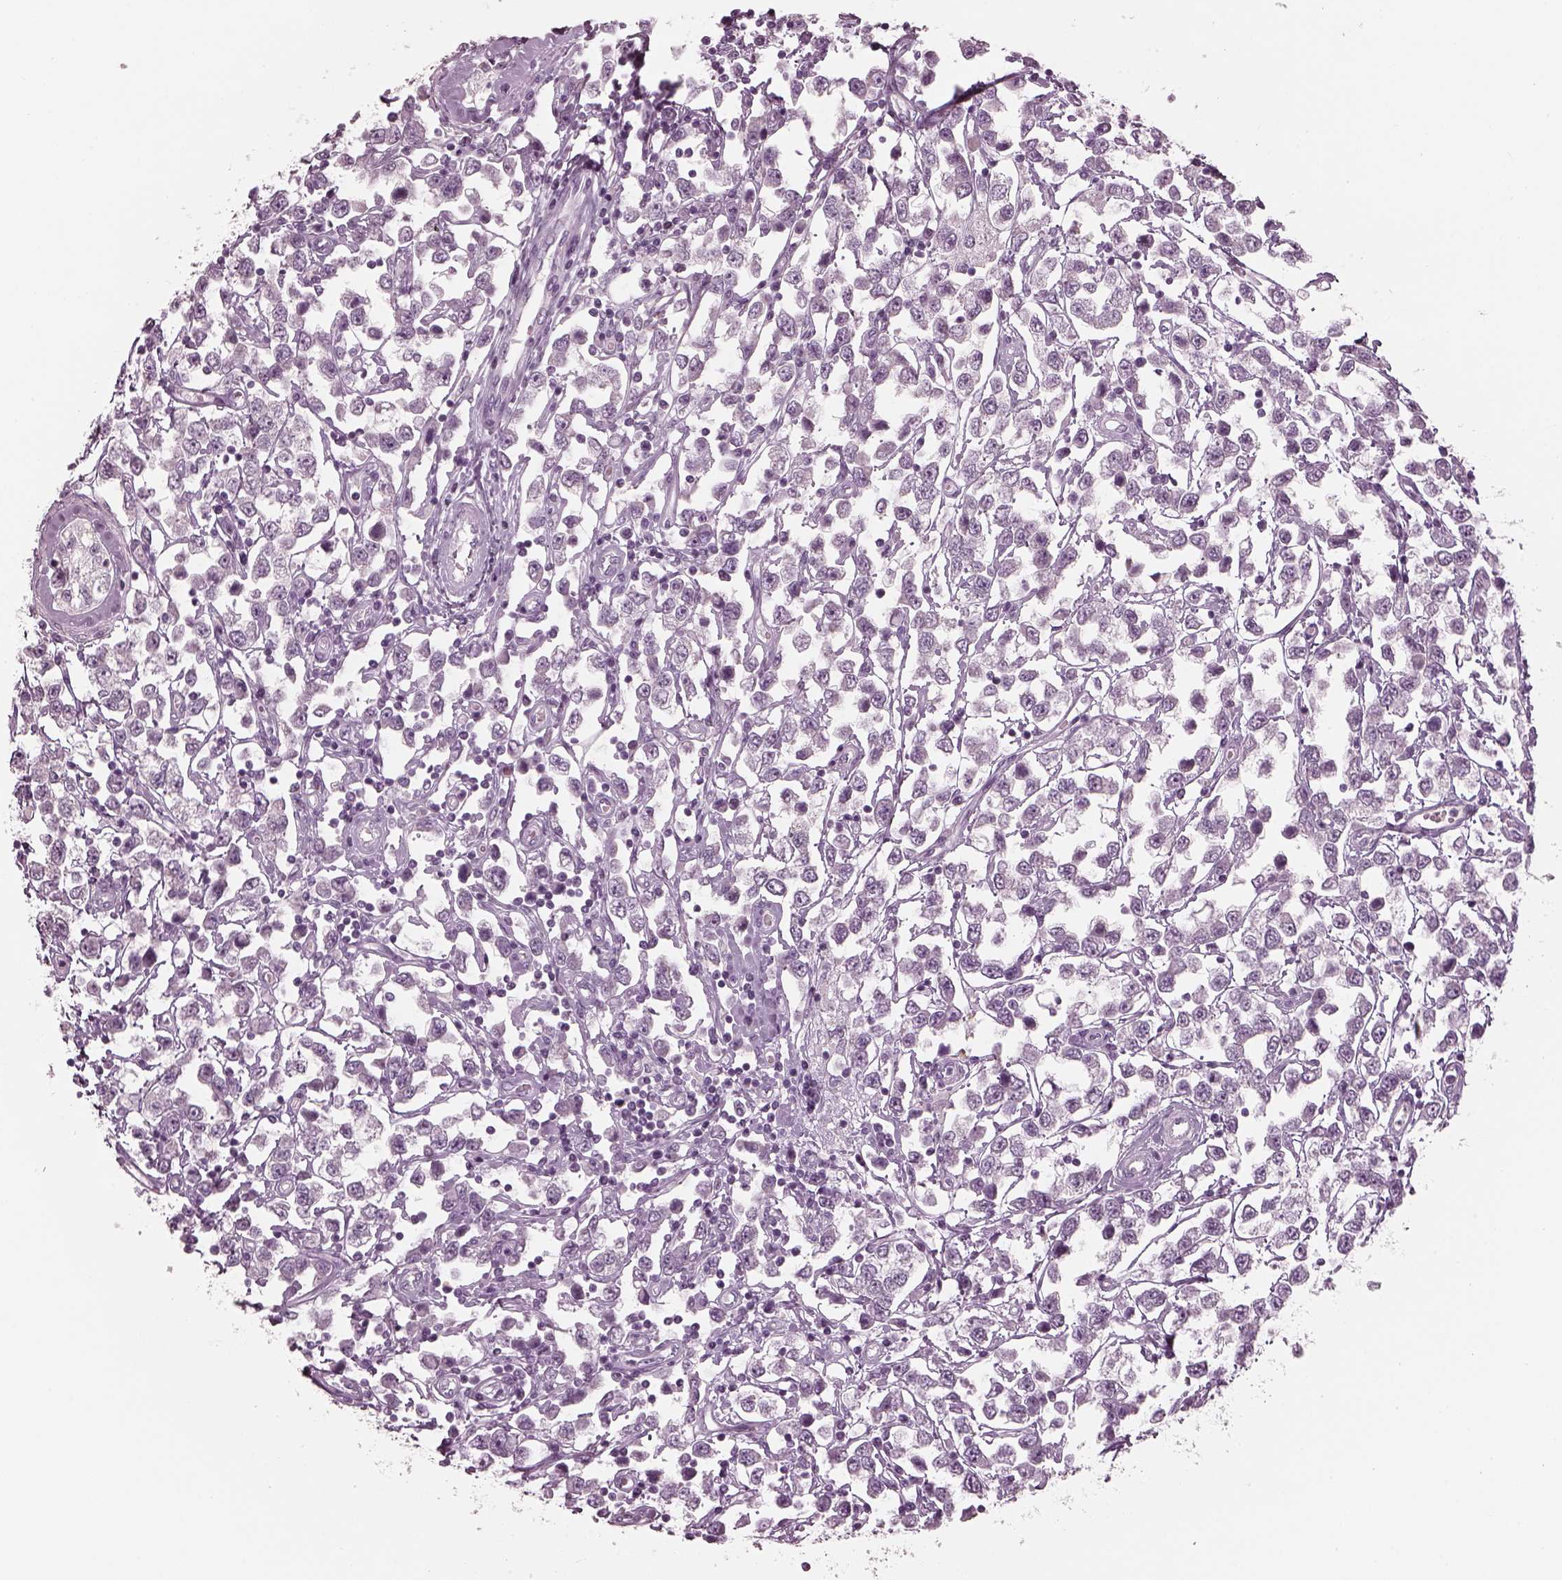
{"staining": {"intensity": "weak", "quantity": "<25%", "location": "cytoplasmic/membranous"}, "tissue": "testis cancer", "cell_type": "Tumor cells", "image_type": "cancer", "snomed": [{"axis": "morphology", "description": "Seminoma, NOS"}, {"axis": "topography", "description": "Testis"}], "caption": "Protein analysis of testis cancer (seminoma) exhibits no significant positivity in tumor cells.", "gene": "CNTN1", "patient": {"sex": "male", "age": 34}}